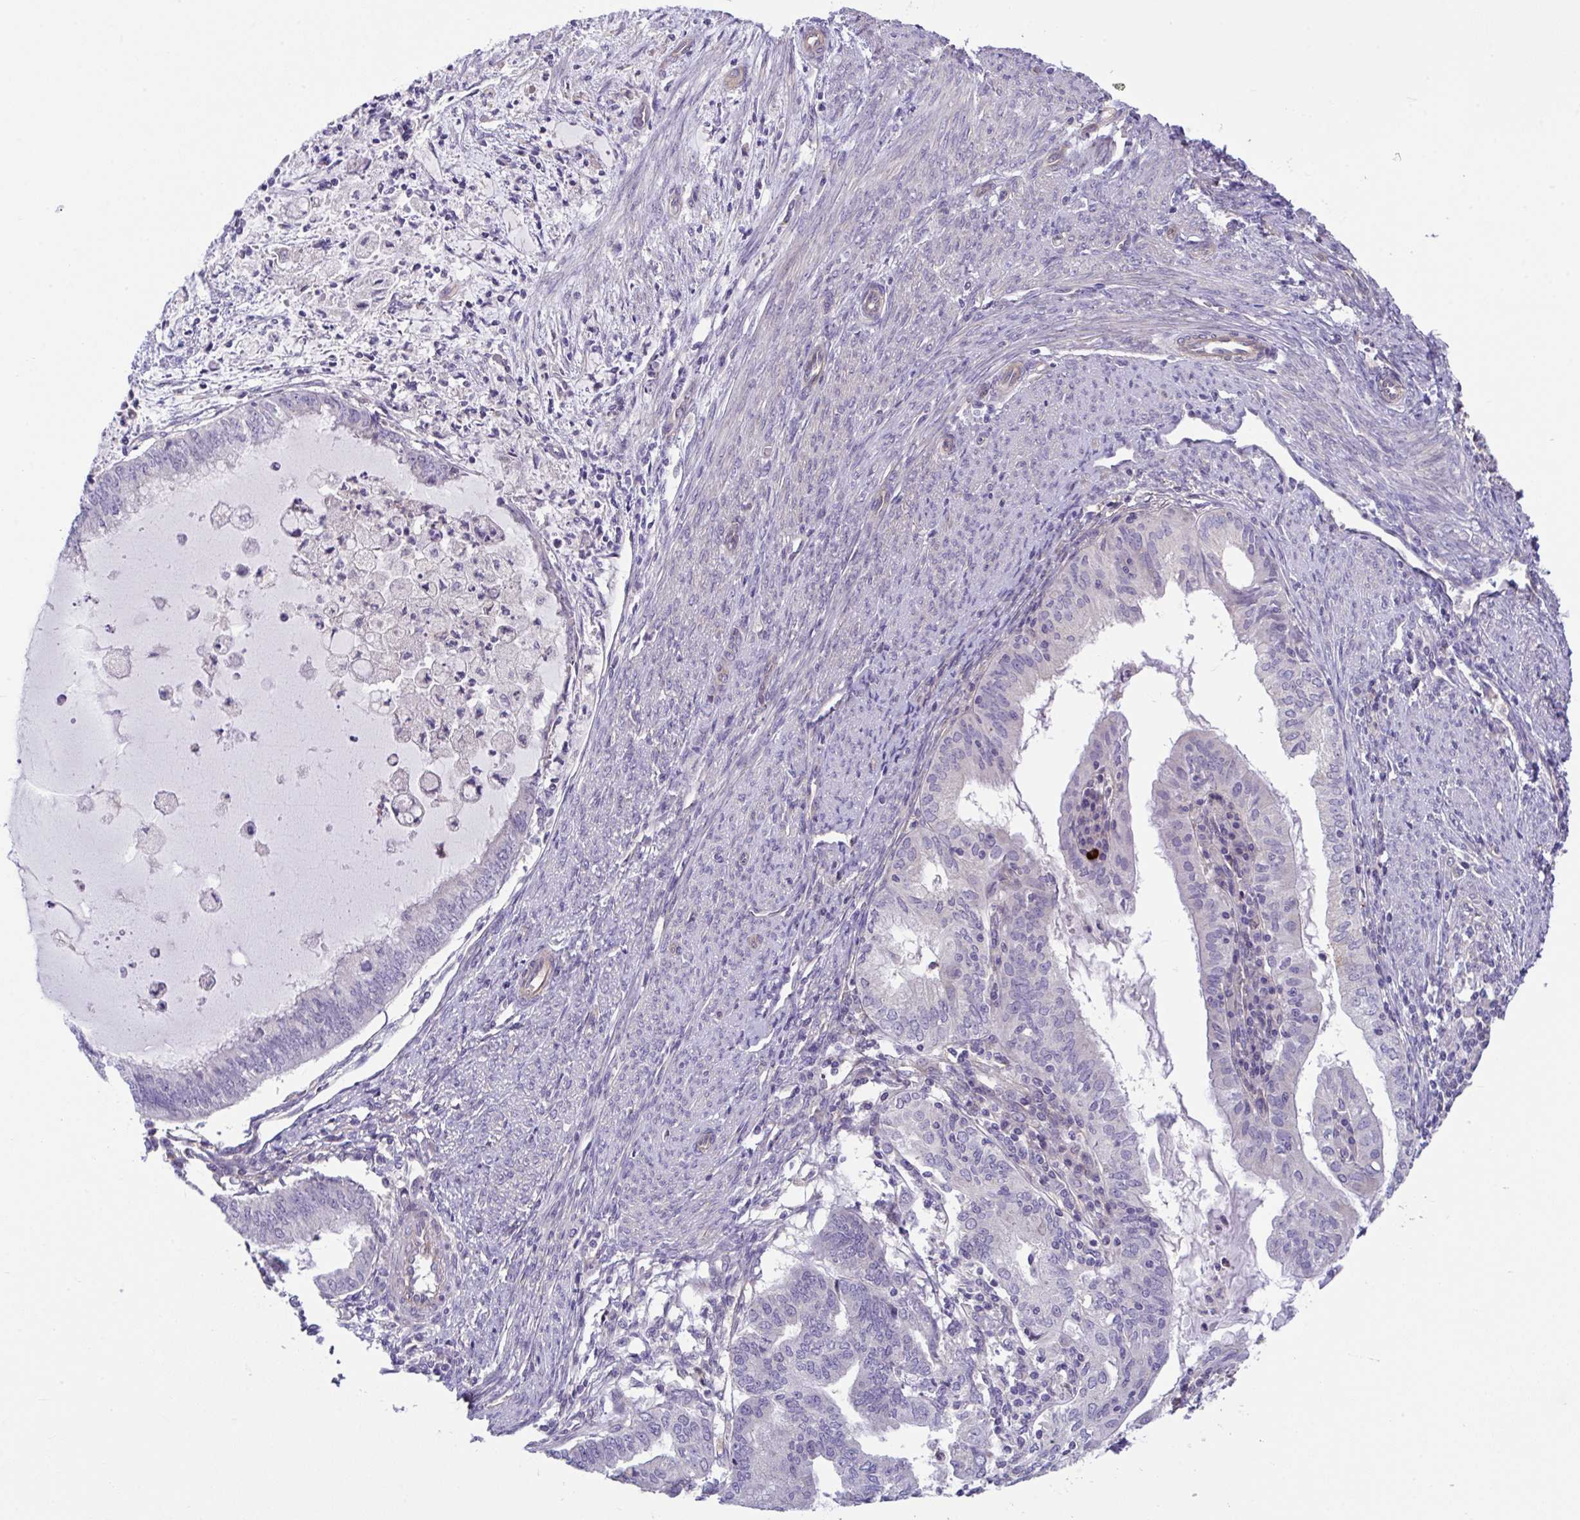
{"staining": {"intensity": "negative", "quantity": "none", "location": "none"}, "tissue": "endometrial cancer", "cell_type": "Tumor cells", "image_type": "cancer", "snomed": [{"axis": "morphology", "description": "Adenocarcinoma, NOS"}, {"axis": "topography", "description": "Endometrium"}], "caption": "Tumor cells show no significant expression in endometrial cancer. The staining is performed using DAB brown chromogen with nuclei counter-stained in using hematoxylin.", "gene": "RHOXF1", "patient": {"sex": "female", "age": 79}}